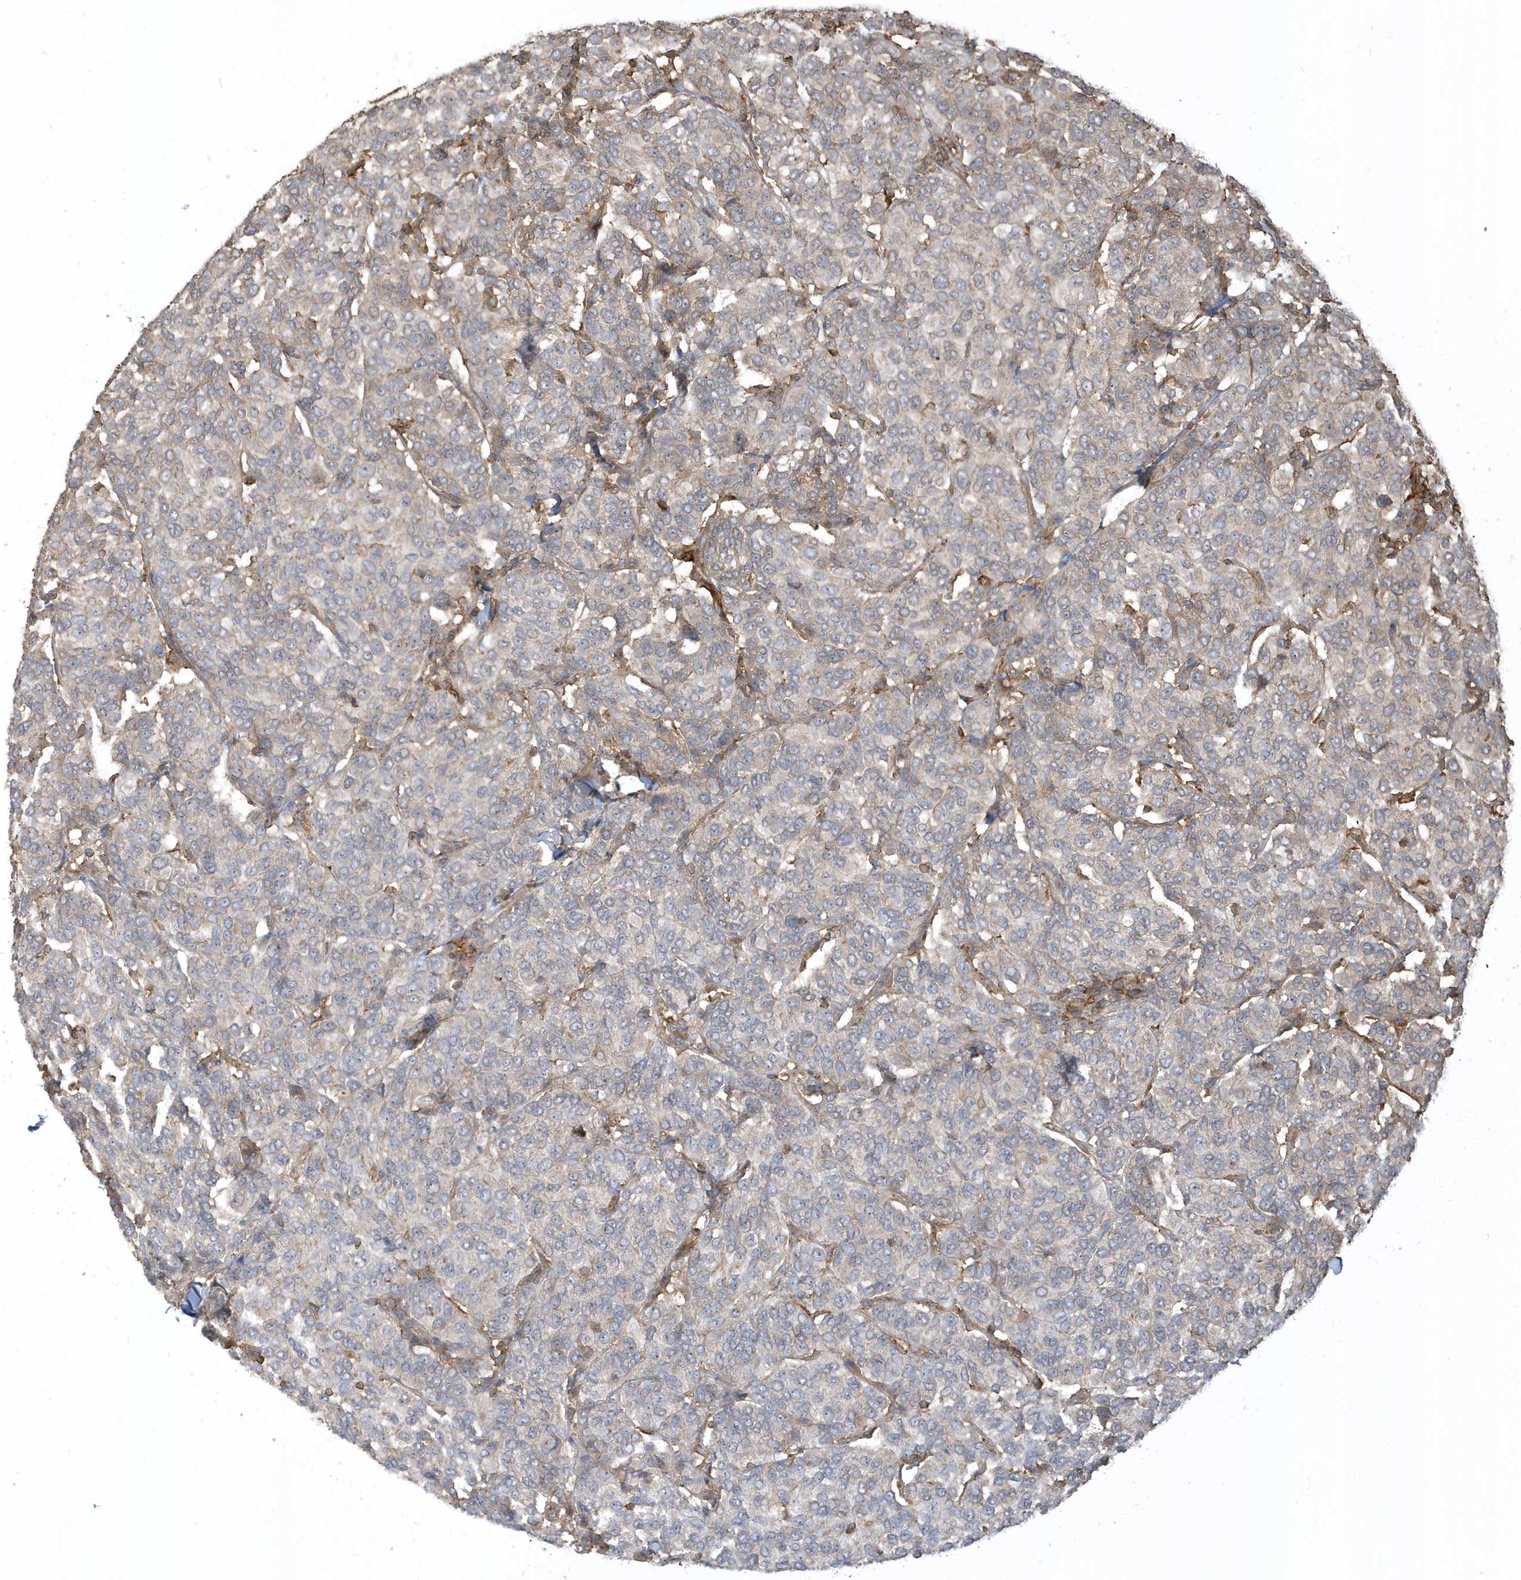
{"staining": {"intensity": "weak", "quantity": "<25%", "location": "cytoplasmic/membranous"}, "tissue": "breast cancer", "cell_type": "Tumor cells", "image_type": "cancer", "snomed": [{"axis": "morphology", "description": "Duct carcinoma"}, {"axis": "topography", "description": "Breast"}], "caption": "DAB (3,3'-diaminobenzidine) immunohistochemical staining of breast intraductal carcinoma demonstrates no significant staining in tumor cells.", "gene": "ZBTB8A", "patient": {"sex": "female", "age": 55}}